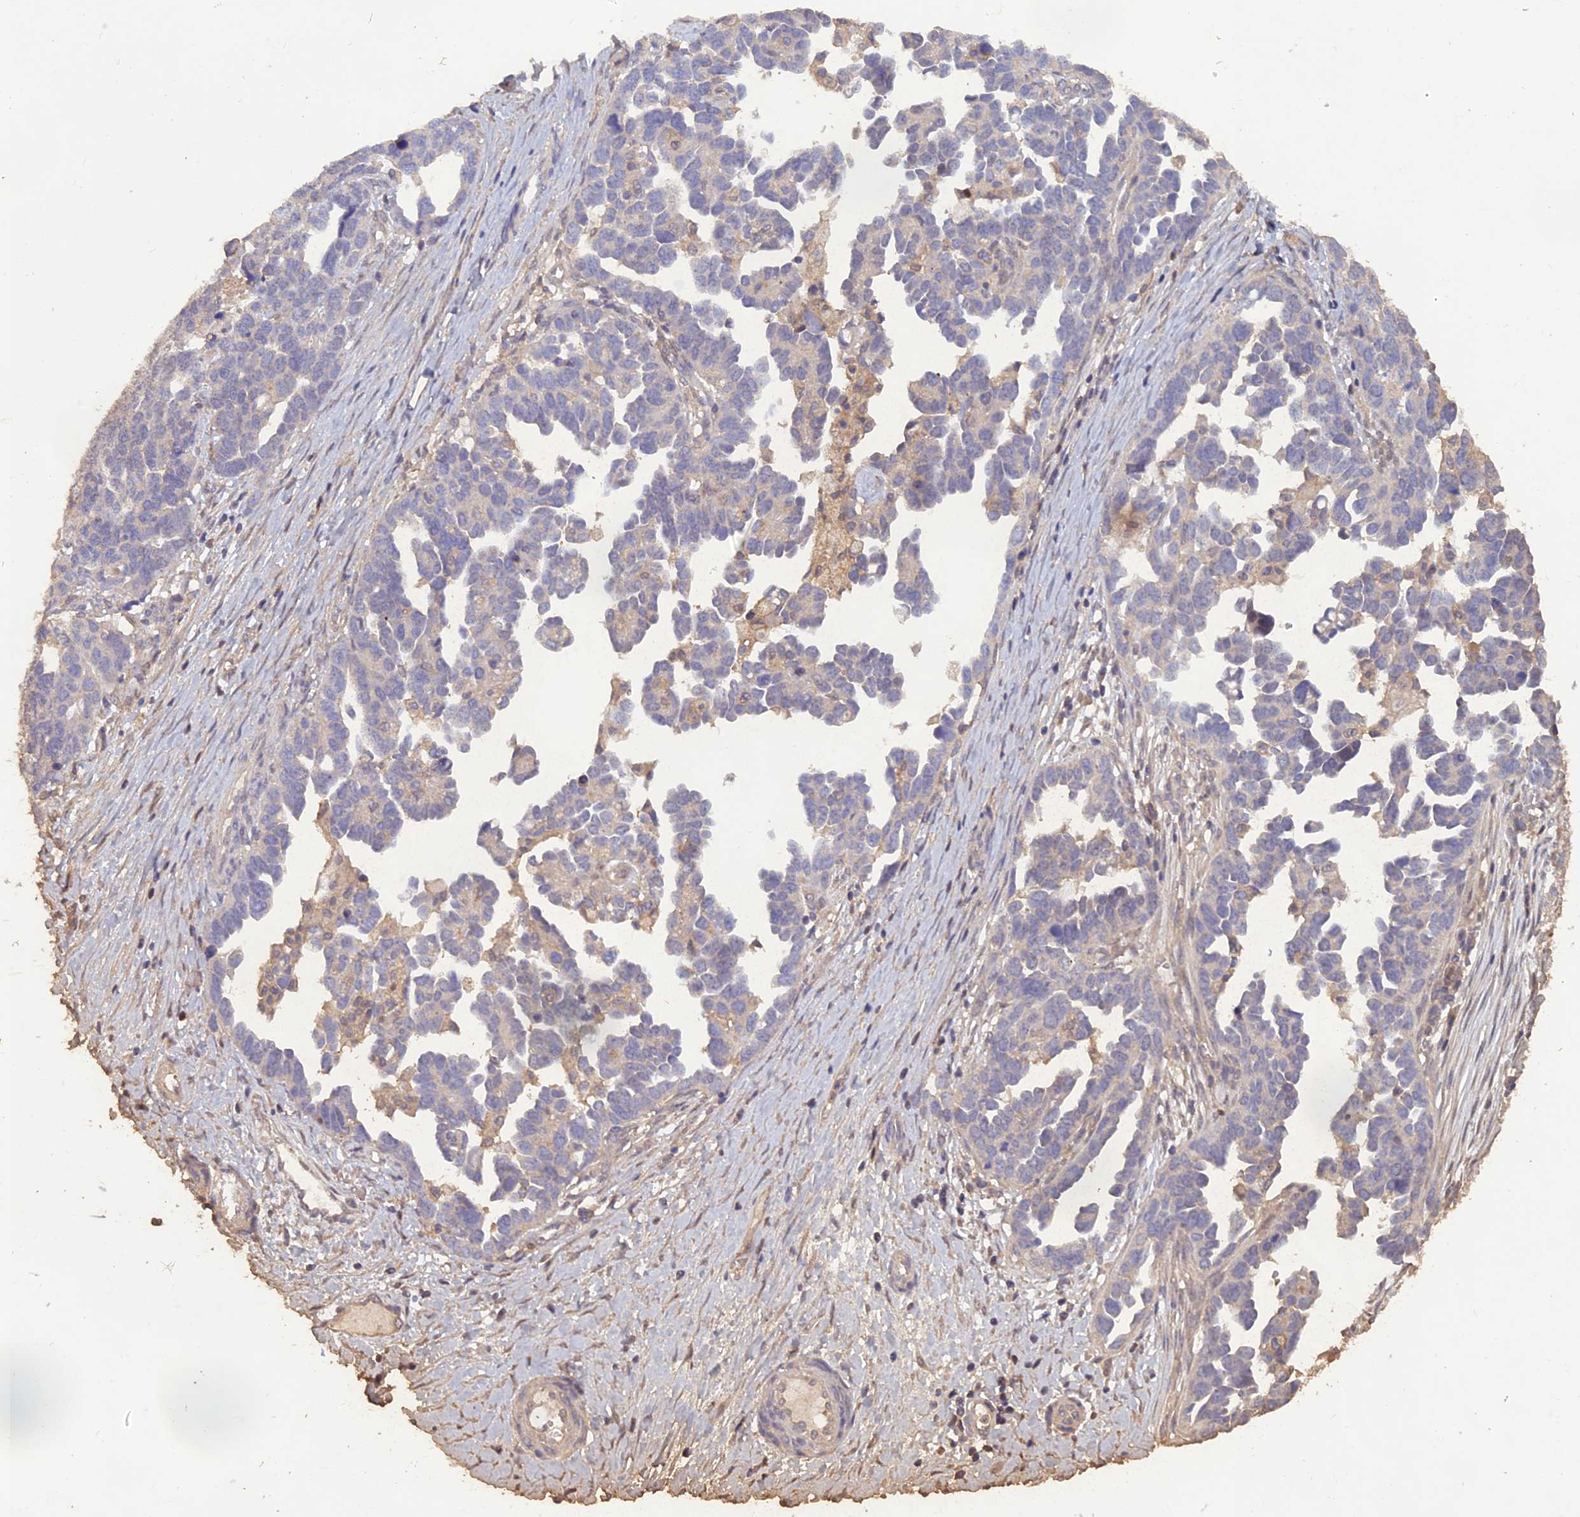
{"staining": {"intensity": "weak", "quantity": "<25%", "location": "cytoplasmic/membranous"}, "tissue": "ovarian cancer", "cell_type": "Tumor cells", "image_type": "cancer", "snomed": [{"axis": "morphology", "description": "Cystadenocarcinoma, serous, NOS"}, {"axis": "topography", "description": "Ovary"}], "caption": "Immunohistochemical staining of ovarian cancer (serous cystadenocarcinoma) shows no significant staining in tumor cells.", "gene": "BLVRA", "patient": {"sex": "female", "age": 54}}